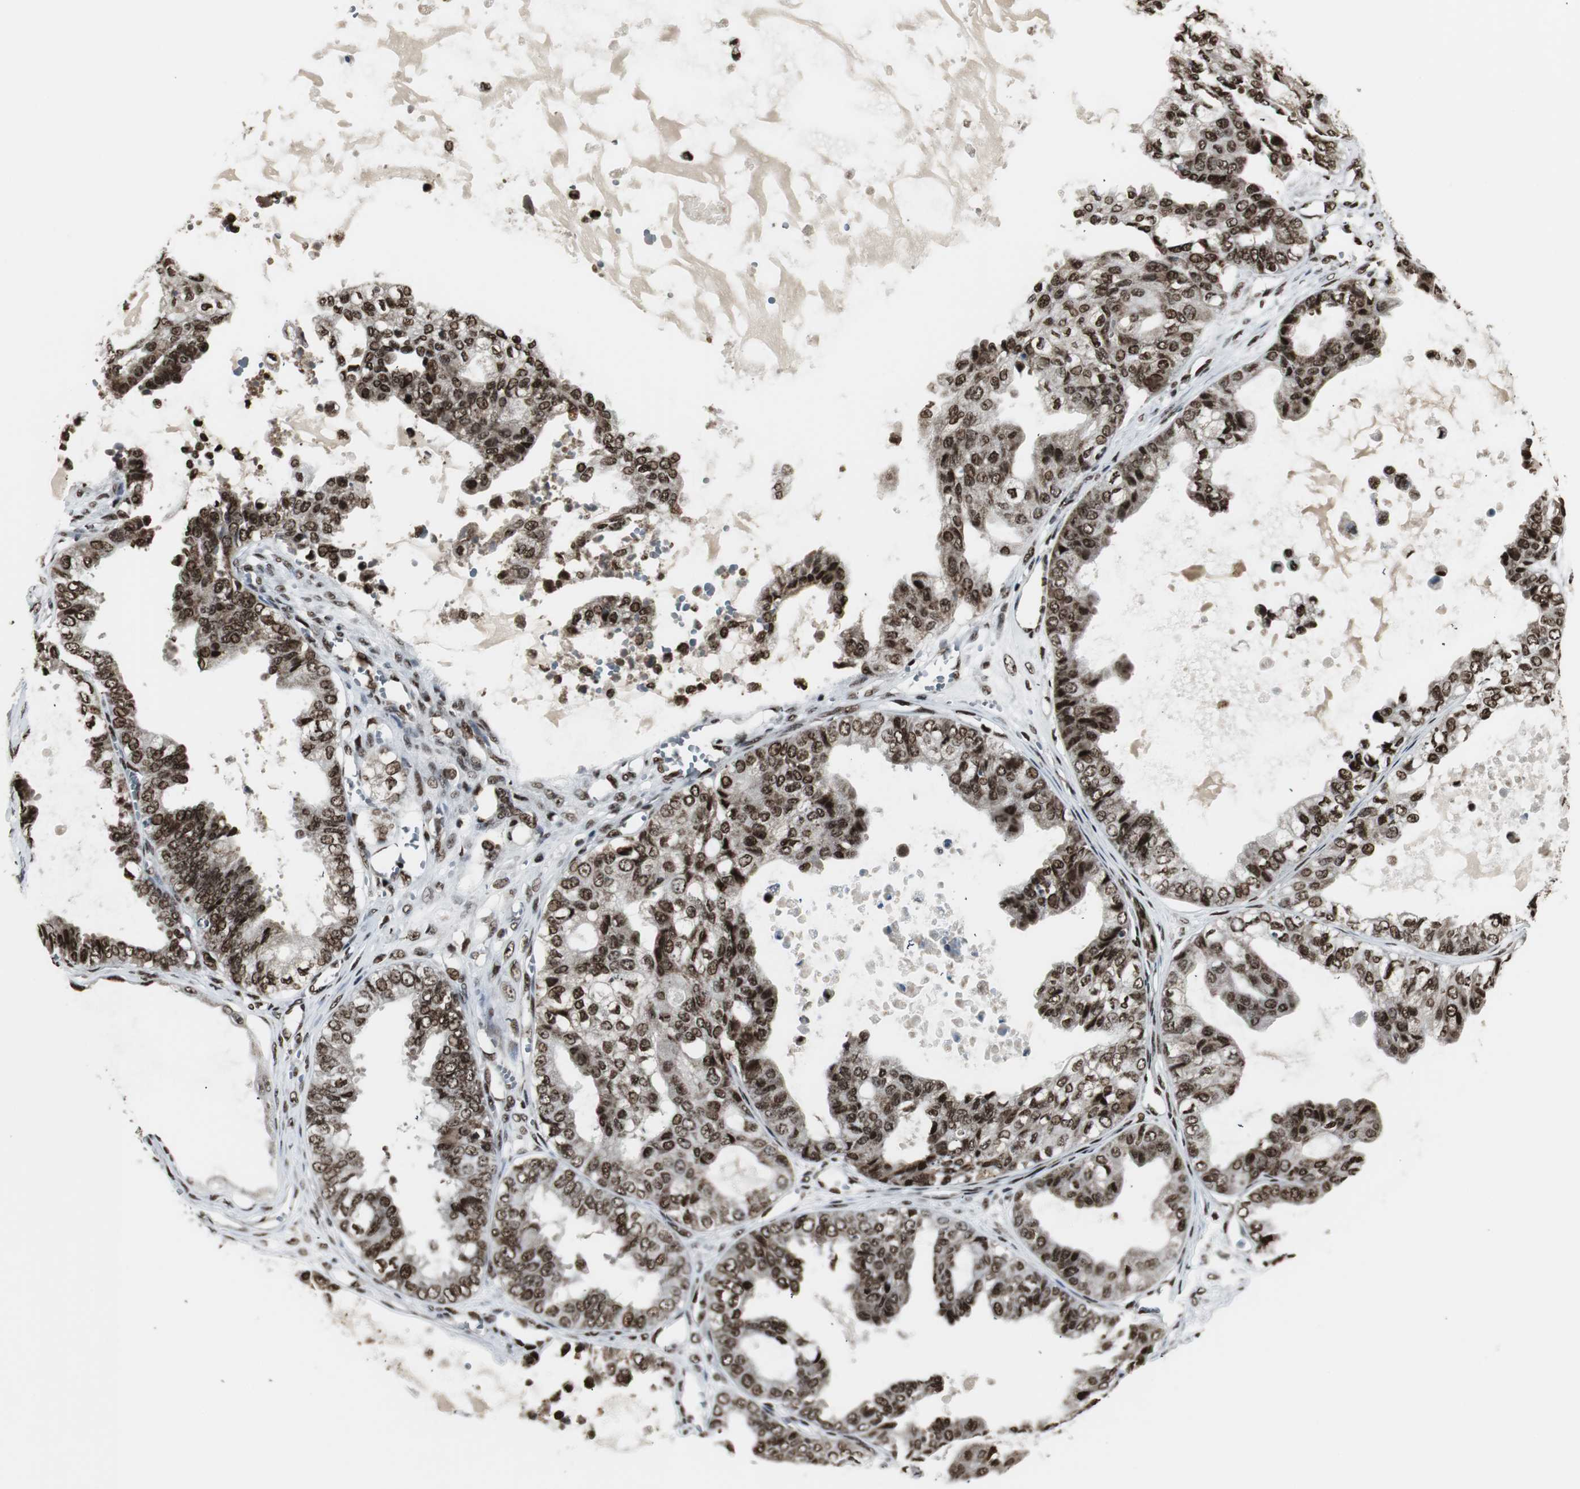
{"staining": {"intensity": "strong", "quantity": ">75%", "location": "nuclear"}, "tissue": "ovarian cancer", "cell_type": "Tumor cells", "image_type": "cancer", "snomed": [{"axis": "morphology", "description": "Carcinoma, NOS"}, {"axis": "morphology", "description": "Carcinoma, endometroid"}, {"axis": "topography", "description": "Ovary"}], "caption": "A histopathology image showing strong nuclear positivity in about >75% of tumor cells in carcinoma (ovarian), as visualized by brown immunohistochemical staining.", "gene": "PARN", "patient": {"sex": "female", "age": 50}}